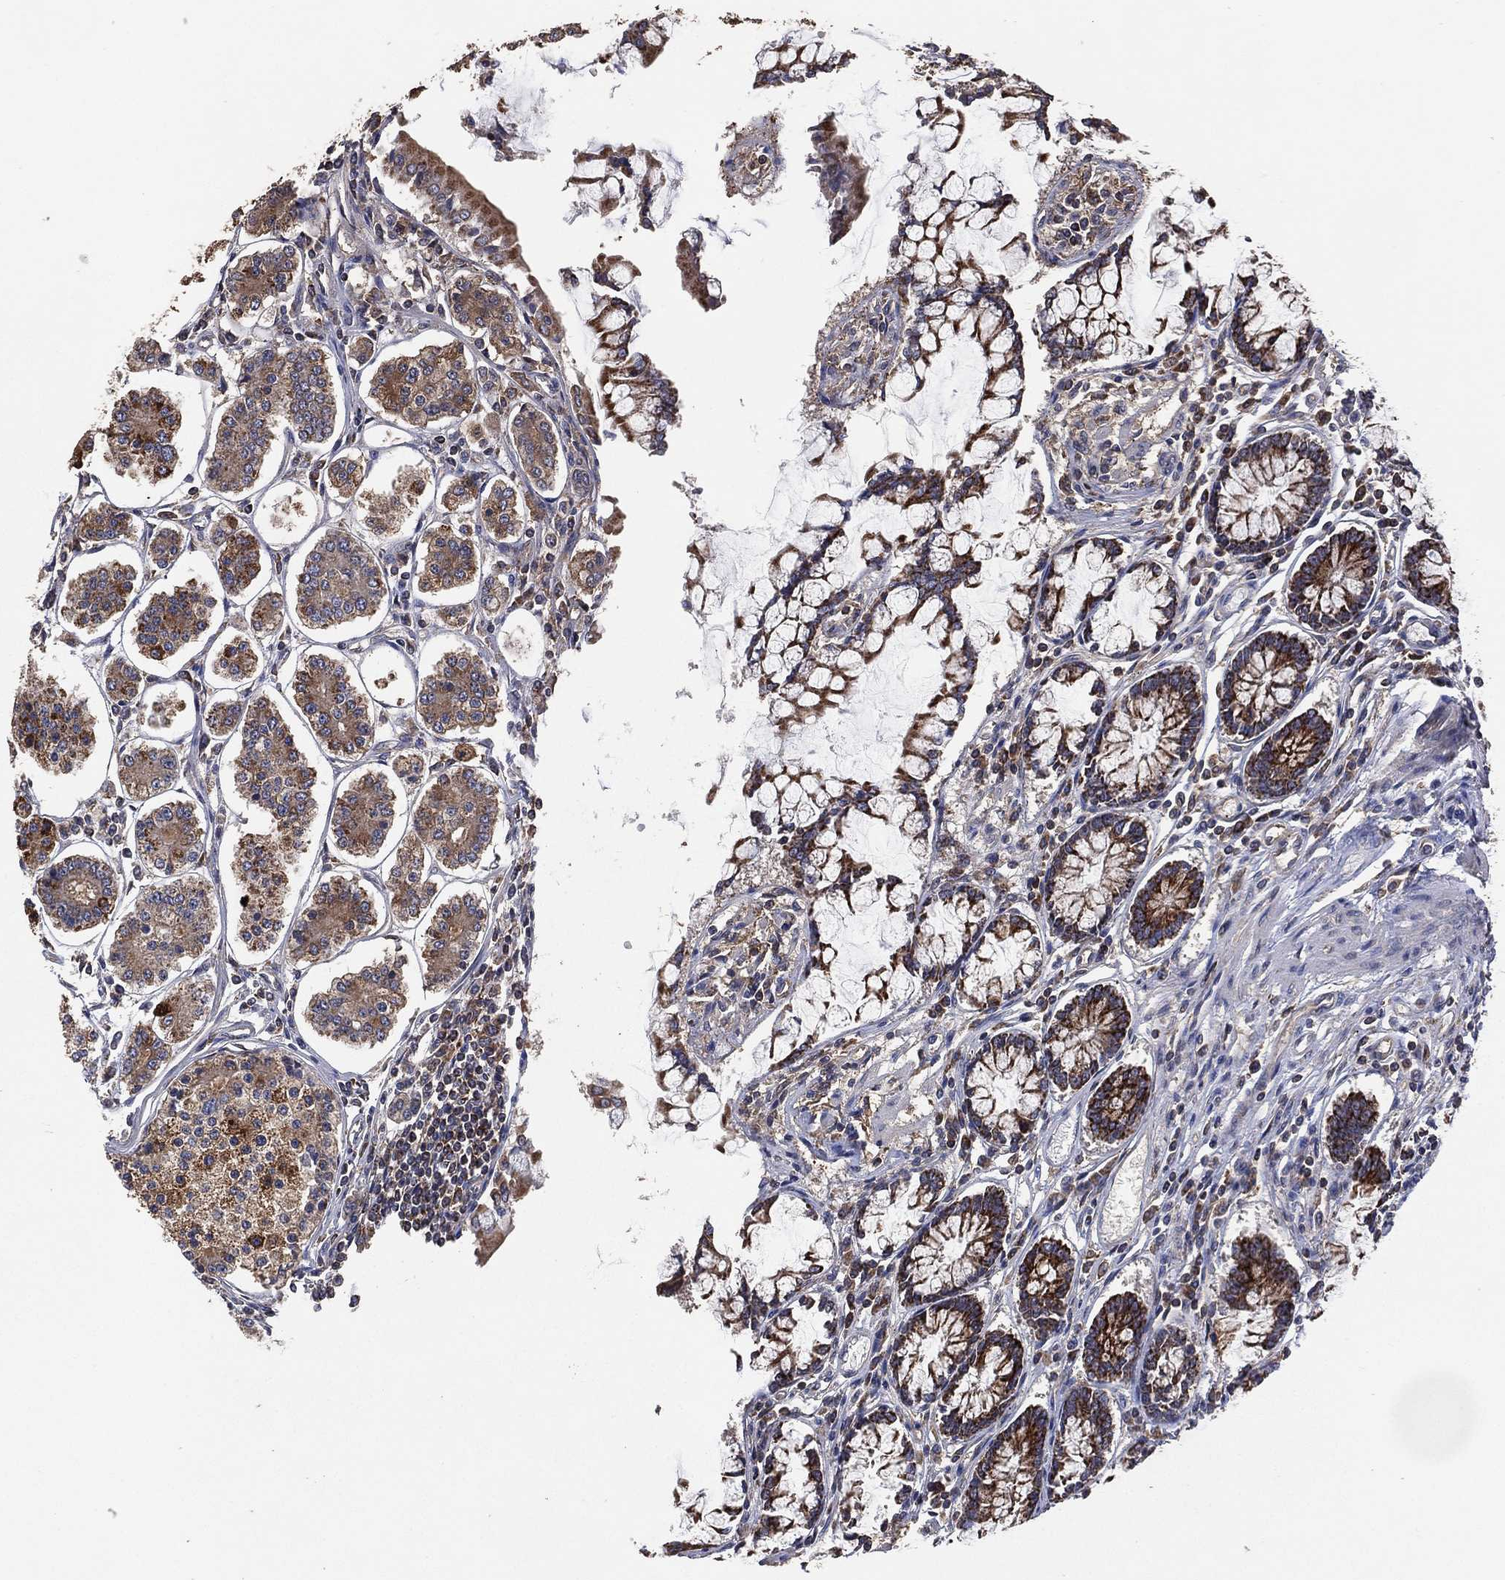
{"staining": {"intensity": "moderate", "quantity": "25%-75%", "location": "cytoplasmic/membranous"}, "tissue": "carcinoid", "cell_type": "Tumor cells", "image_type": "cancer", "snomed": [{"axis": "morphology", "description": "Carcinoid, malignant, NOS"}, {"axis": "topography", "description": "Small intestine"}], "caption": "IHC (DAB) staining of carcinoid (malignant) demonstrates moderate cytoplasmic/membranous protein staining in about 25%-75% of tumor cells.", "gene": "LIMD1", "patient": {"sex": "female", "age": 65}}